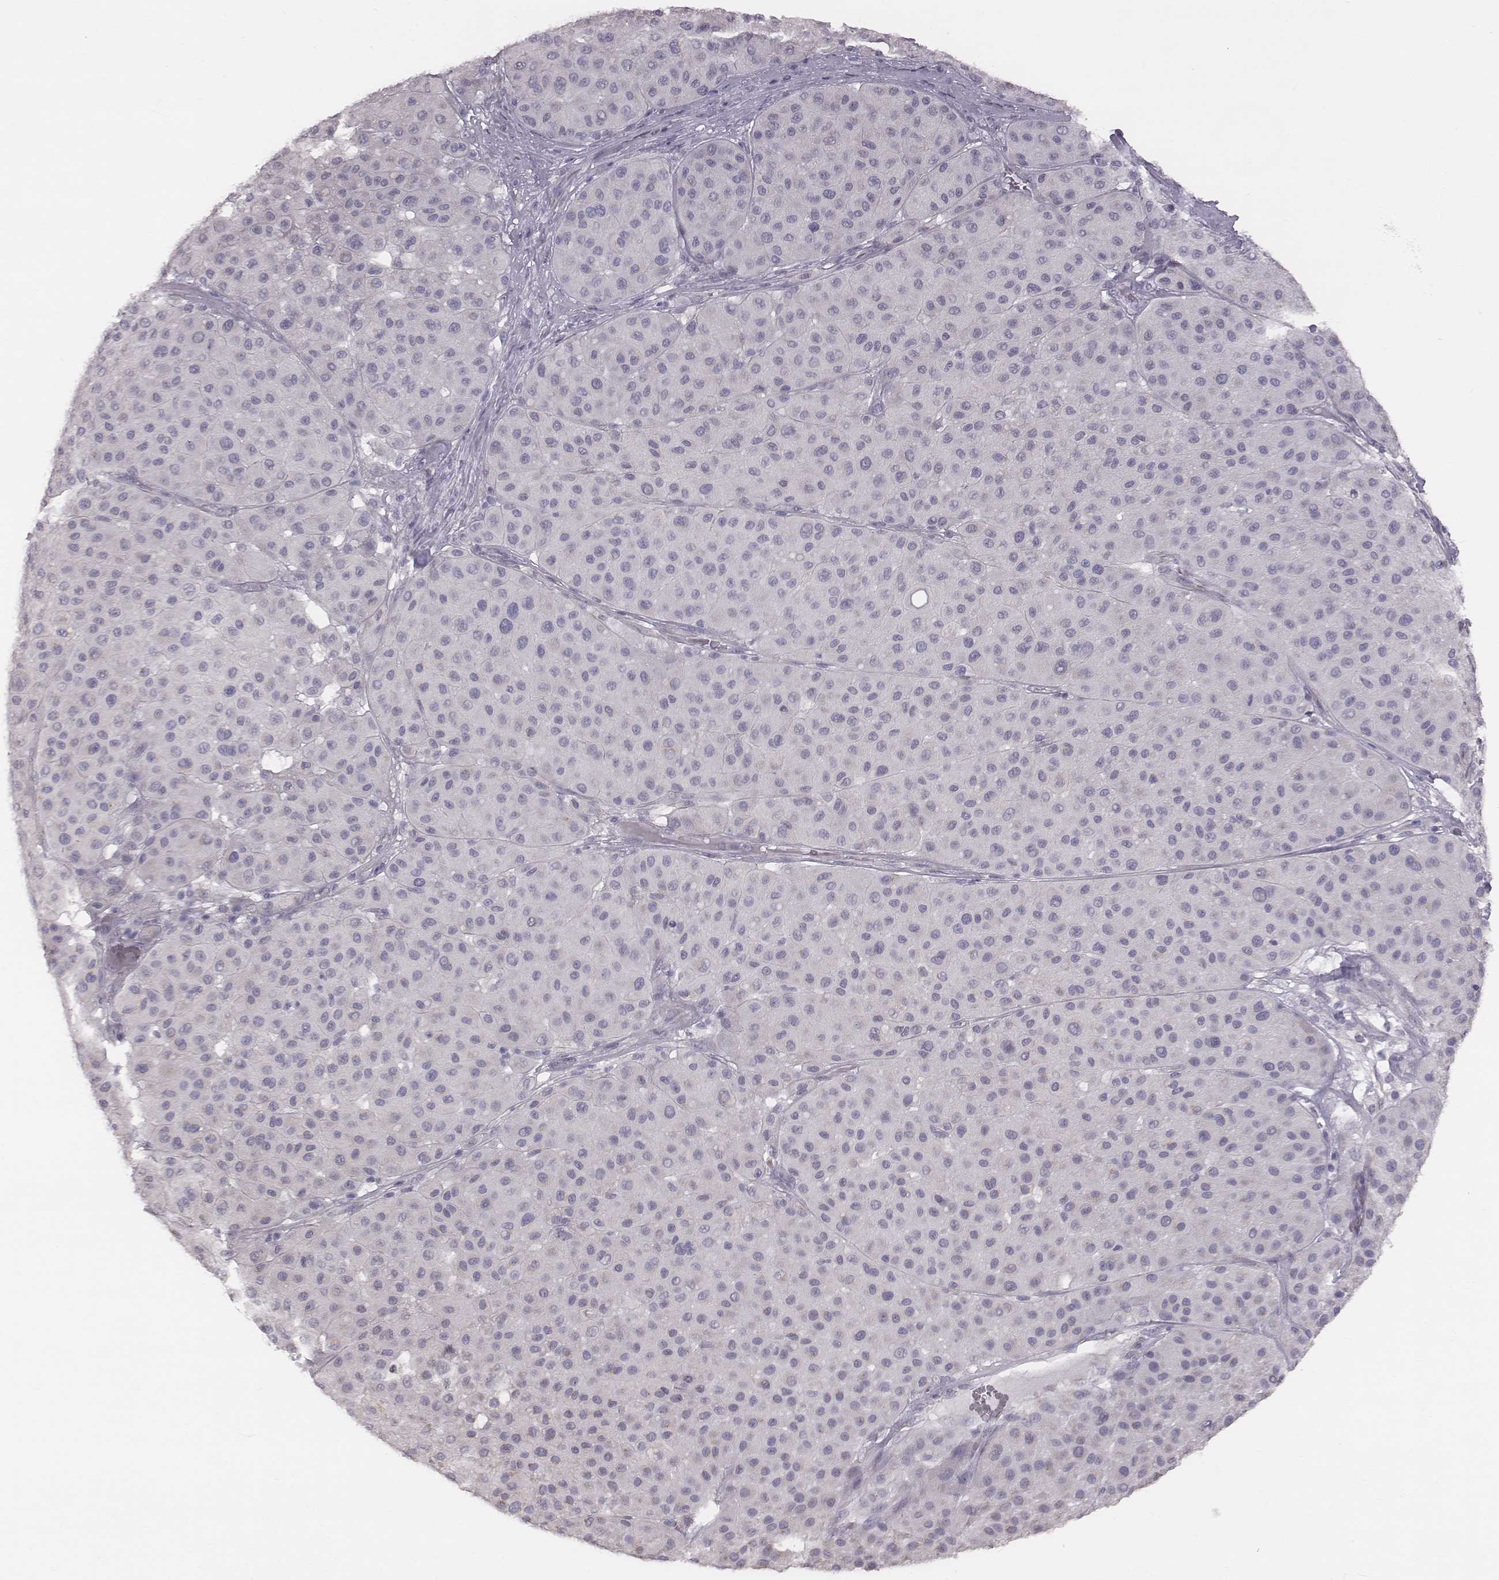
{"staining": {"intensity": "negative", "quantity": "none", "location": "none"}, "tissue": "melanoma", "cell_type": "Tumor cells", "image_type": "cancer", "snomed": [{"axis": "morphology", "description": "Malignant melanoma, Metastatic site"}, {"axis": "topography", "description": "Smooth muscle"}], "caption": "Tumor cells are negative for brown protein staining in melanoma. (DAB (3,3'-diaminobenzidine) IHC visualized using brightfield microscopy, high magnification).", "gene": "C6orf58", "patient": {"sex": "male", "age": 41}}